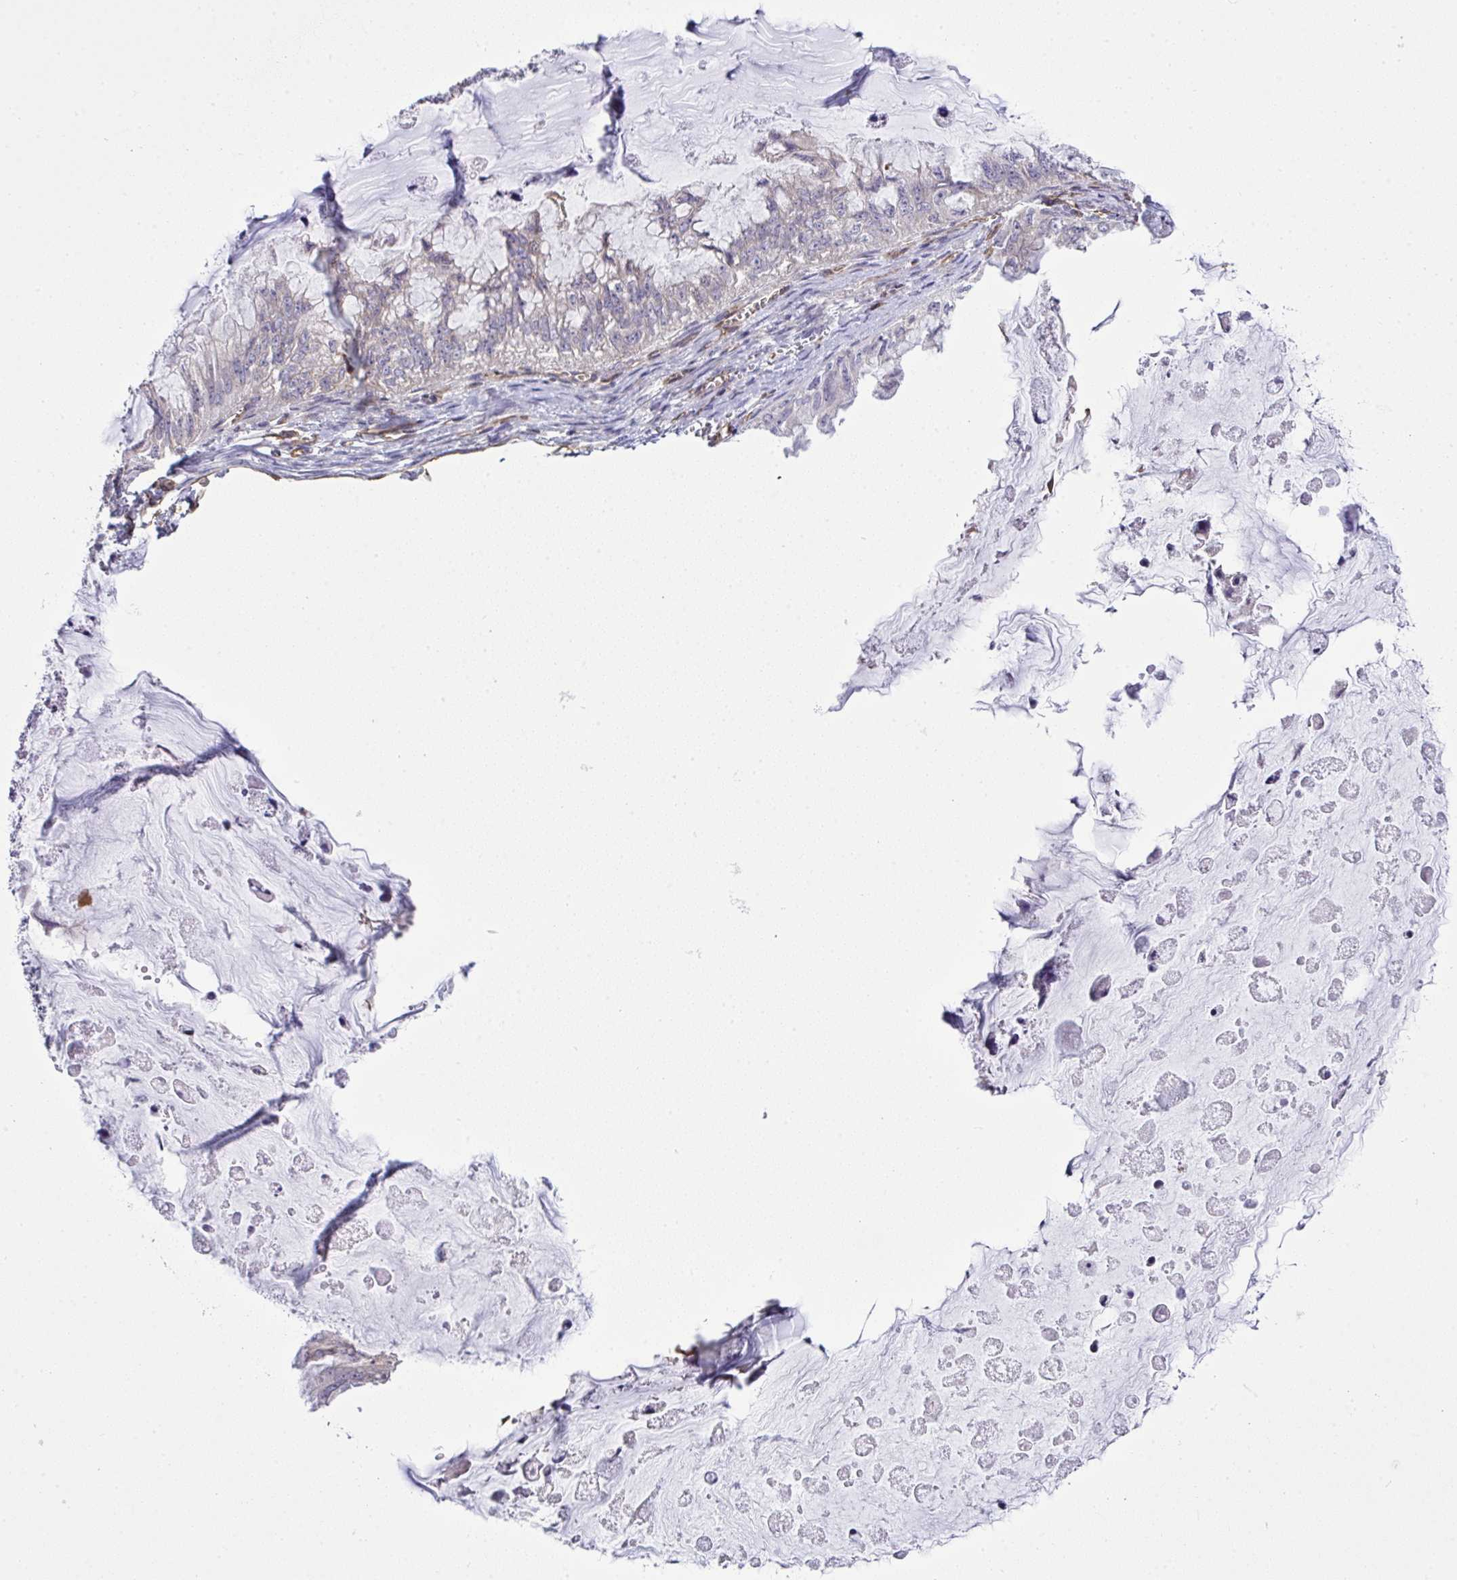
{"staining": {"intensity": "negative", "quantity": "none", "location": "none"}, "tissue": "ovarian cancer", "cell_type": "Tumor cells", "image_type": "cancer", "snomed": [{"axis": "morphology", "description": "Cystadenocarcinoma, mucinous, NOS"}, {"axis": "topography", "description": "Ovary"}], "caption": "Mucinous cystadenocarcinoma (ovarian) stained for a protein using immunohistochemistry reveals no positivity tumor cells.", "gene": "RSKR", "patient": {"sex": "female", "age": 72}}